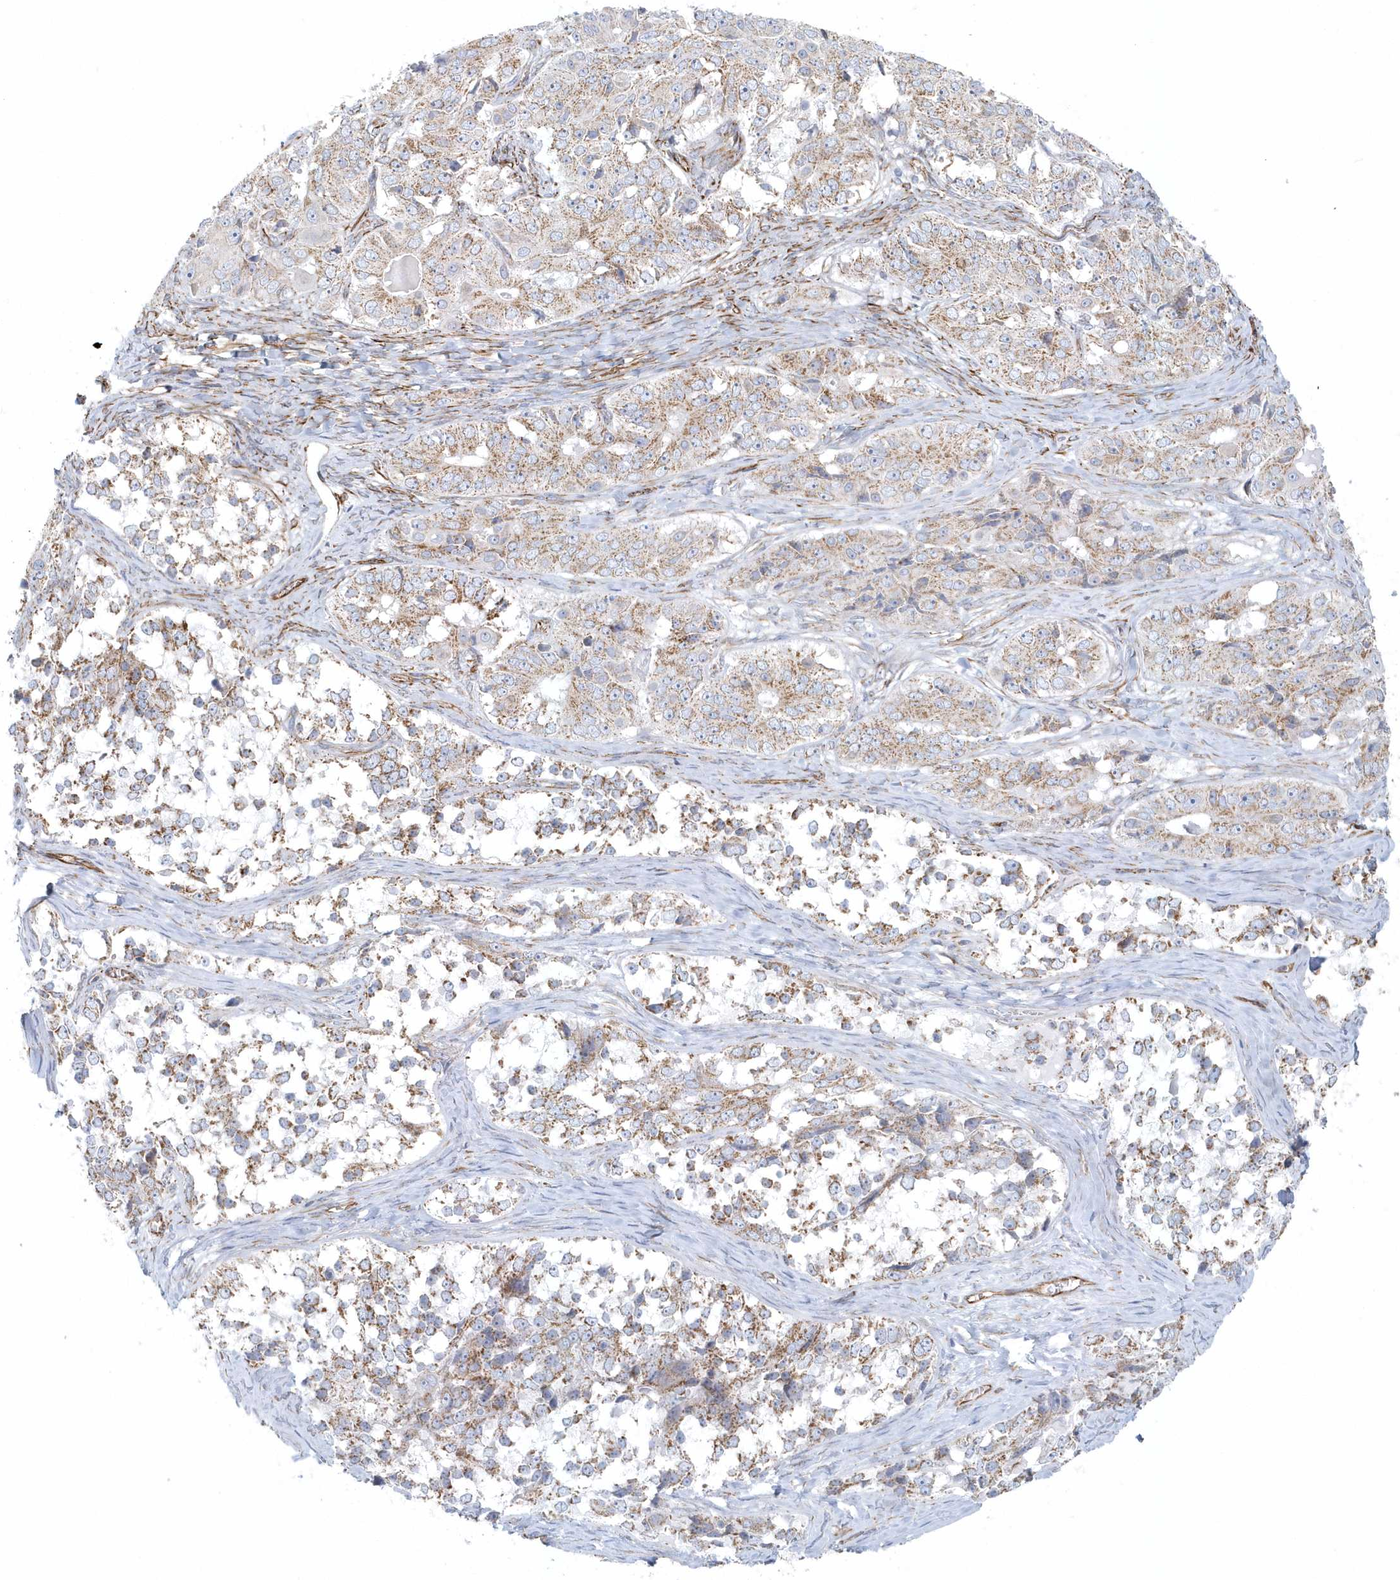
{"staining": {"intensity": "weak", "quantity": ">75%", "location": "cytoplasmic/membranous"}, "tissue": "ovarian cancer", "cell_type": "Tumor cells", "image_type": "cancer", "snomed": [{"axis": "morphology", "description": "Carcinoma, endometroid"}, {"axis": "topography", "description": "Ovary"}], "caption": "This micrograph shows immunohistochemistry (IHC) staining of endometroid carcinoma (ovarian), with low weak cytoplasmic/membranous staining in about >75% of tumor cells.", "gene": "GPR152", "patient": {"sex": "female", "age": 51}}